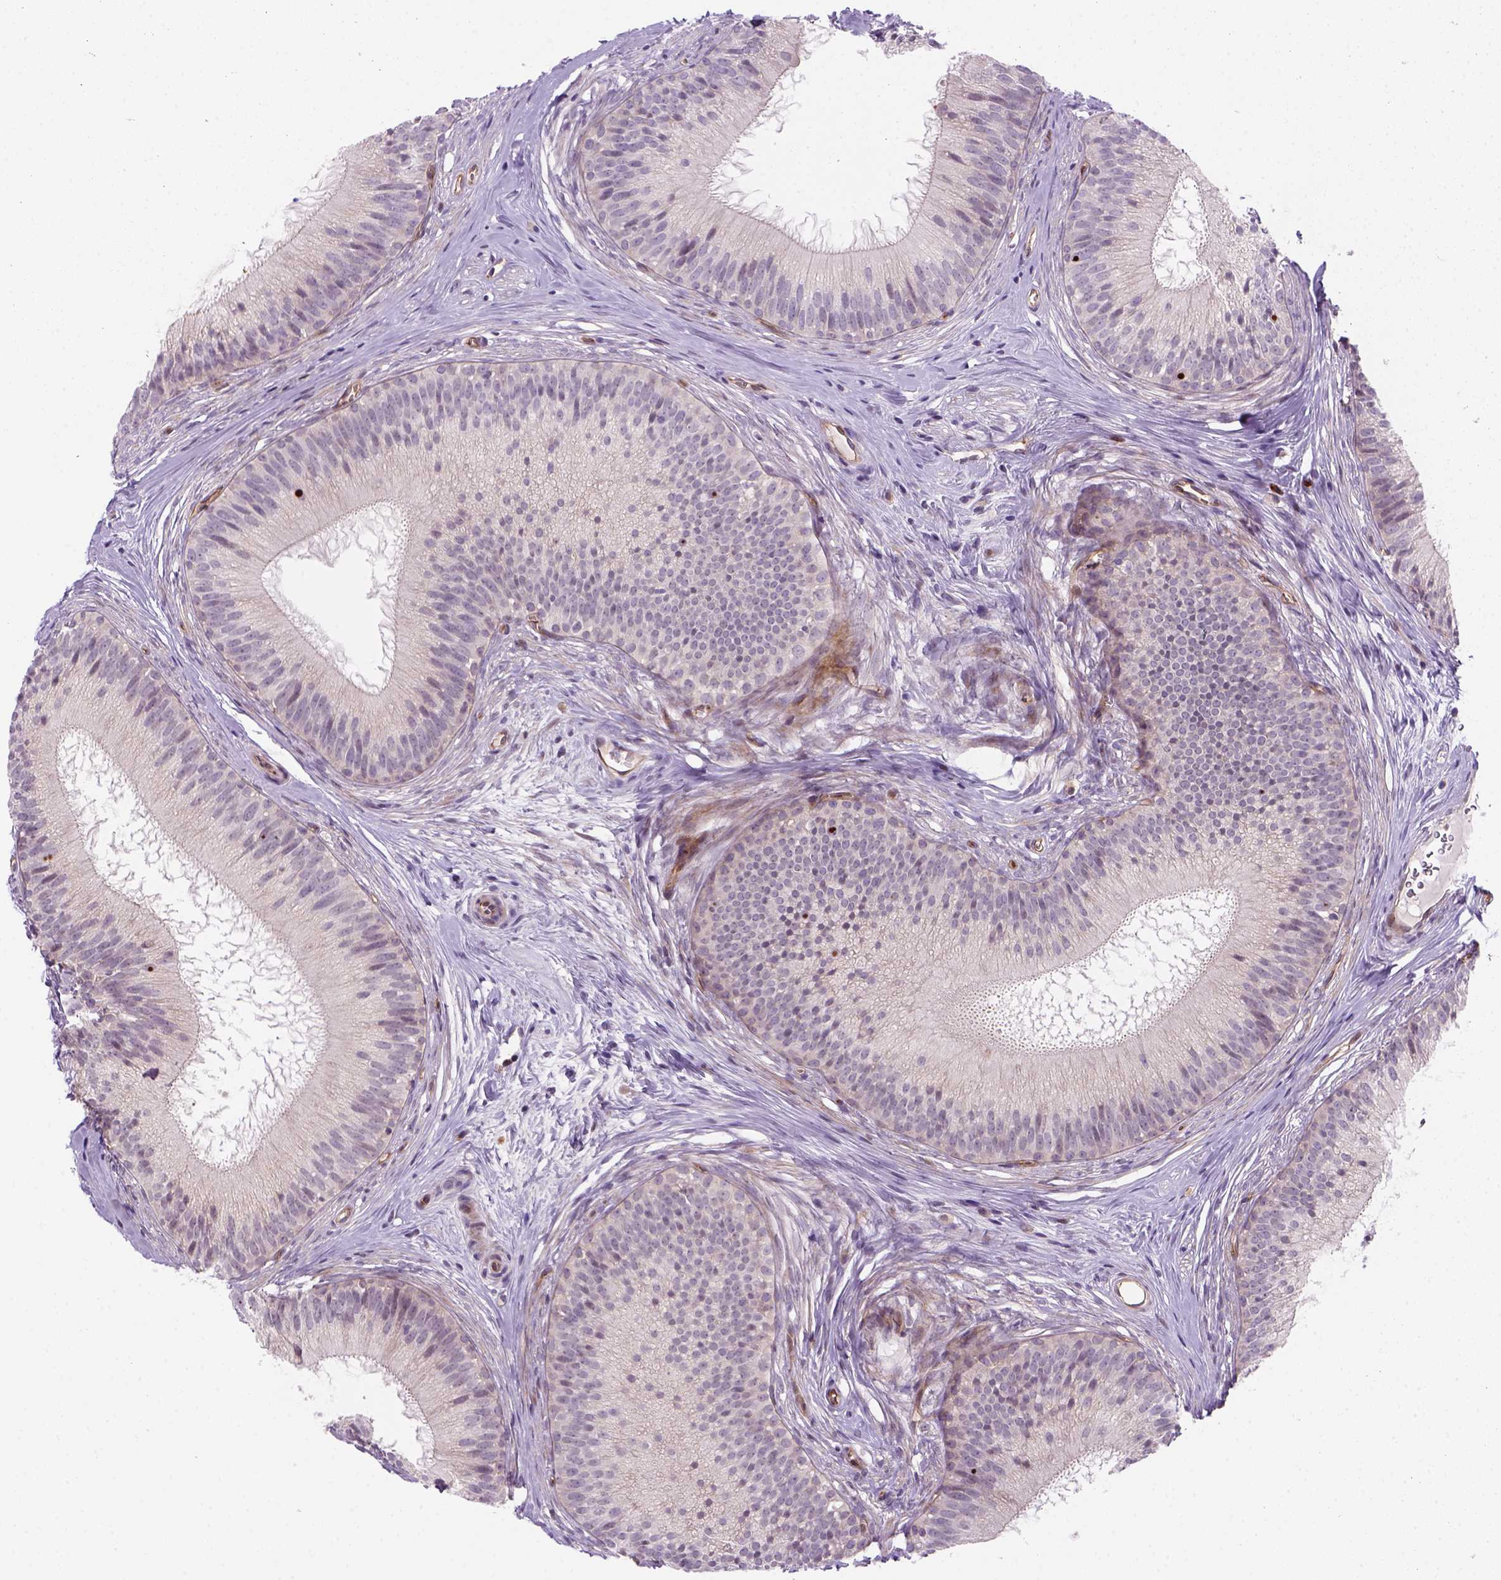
{"staining": {"intensity": "negative", "quantity": "none", "location": "none"}, "tissue": "epididymis", "cell_type": "Glandular cells", "image_type": "normal", "snomed": [{"axis": "morphology", "description": "Normal tissue, NOS"}, {"axis": "topography", "description": "Epididymis"}], "caption": "IHC photomicrograph of normal epididymis stained for a protein (brown), which exhibits no expression in glandular cells. Brightfield microscopy of IHC stained with DAB (brown) and hematoxylin (blue), captured at high magnification.", "gene": "VSTM5", "patient": {"sex": "male", "age": 24}}